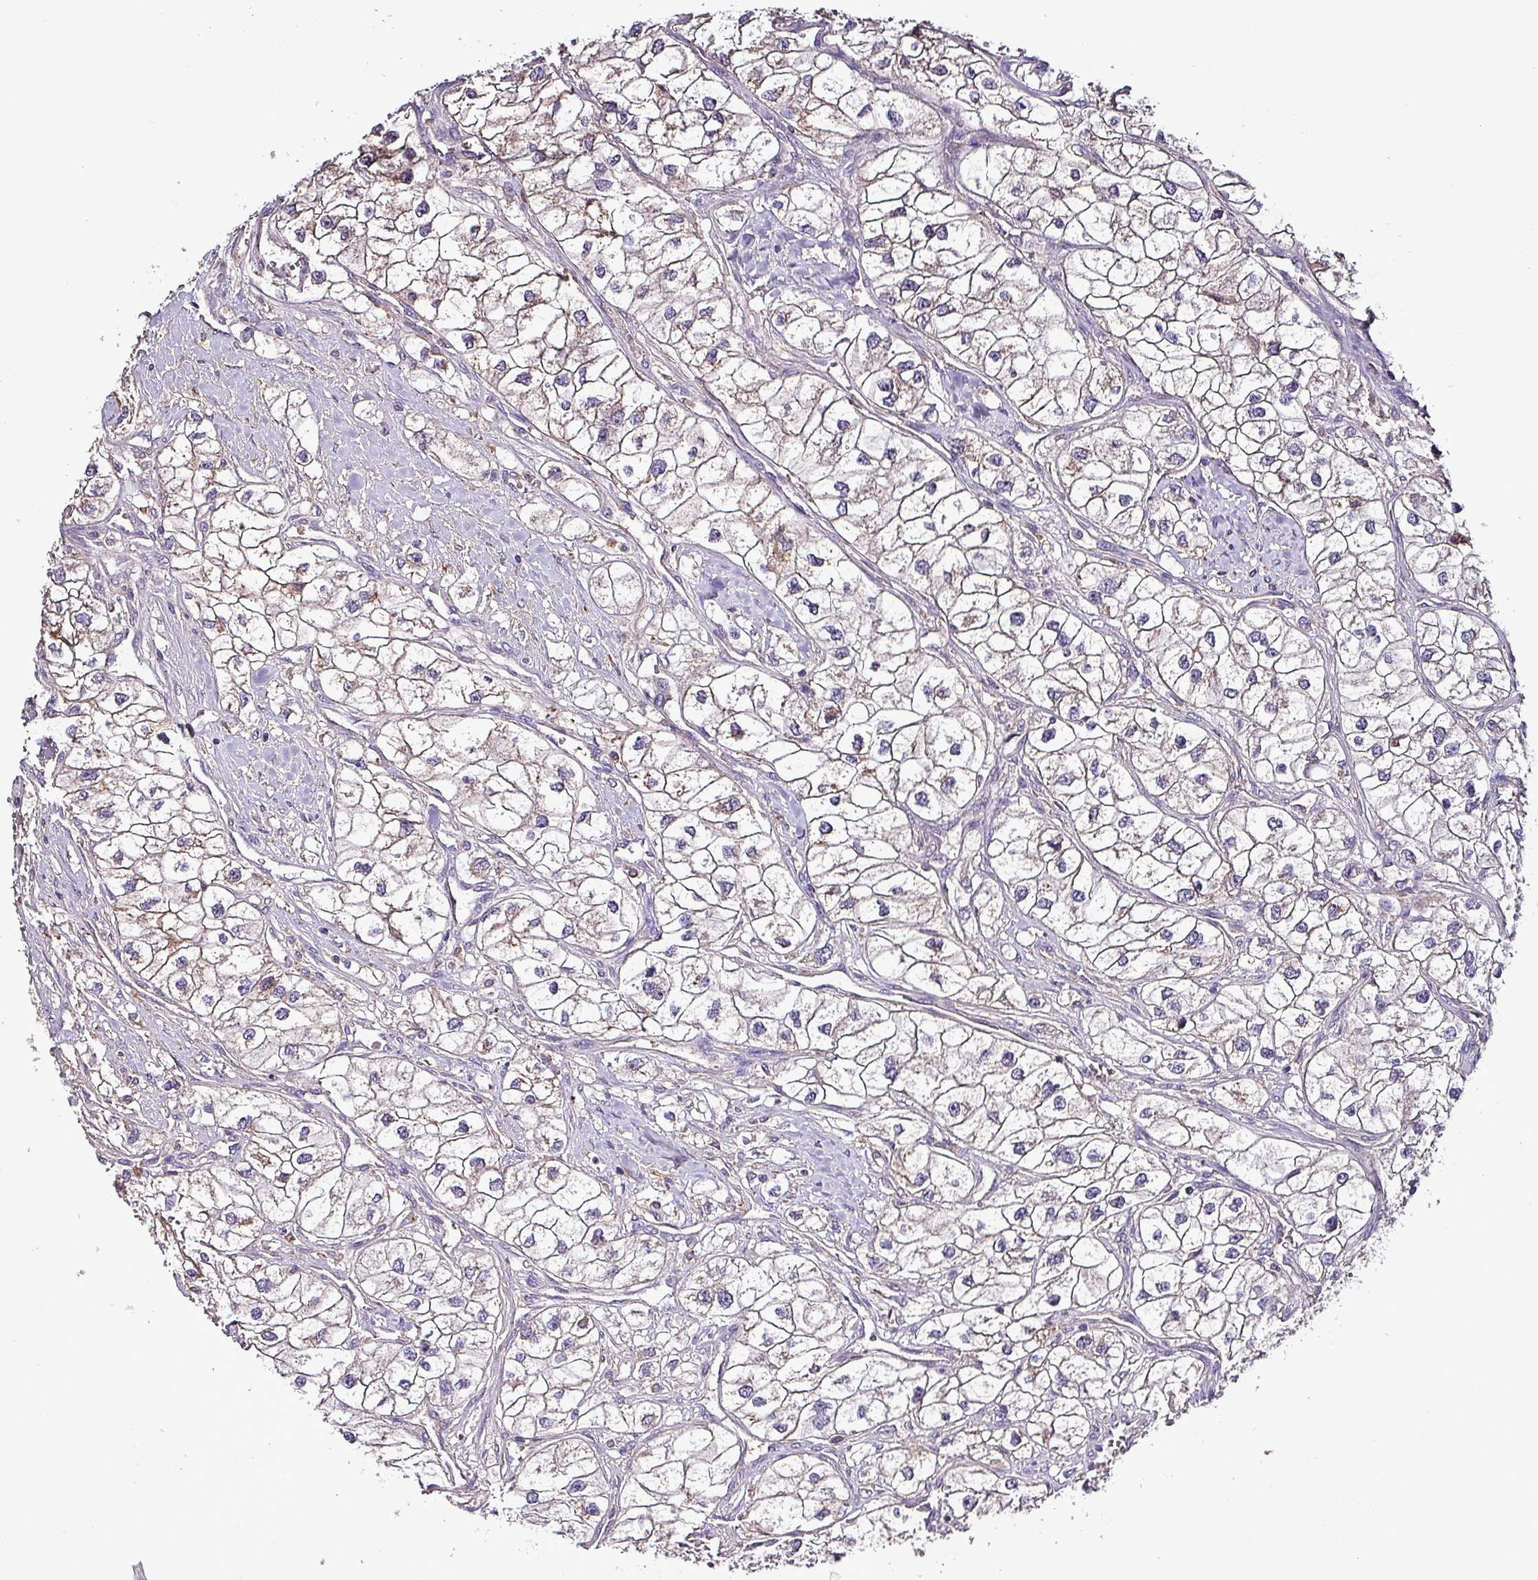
{"staining": {"intensity": "negative", "quantity": "none", "location": "none"}, "tissue": "renal cancer", "cell_type": "Tumor cells", "image_type": "cancer", "snomed": [{"axis": "morphology", "description": "Adenocarcinoma, NOS"}, {"axis": "topography", "description": "Kidney"}], "caption": "This is an immunohistochemistry (IHC) micrograph of adenocarcinoma (renal). There is no staining in tumor cells.", "gene": "HTRA4", "patient": {"sex": "male", "age": 59}}